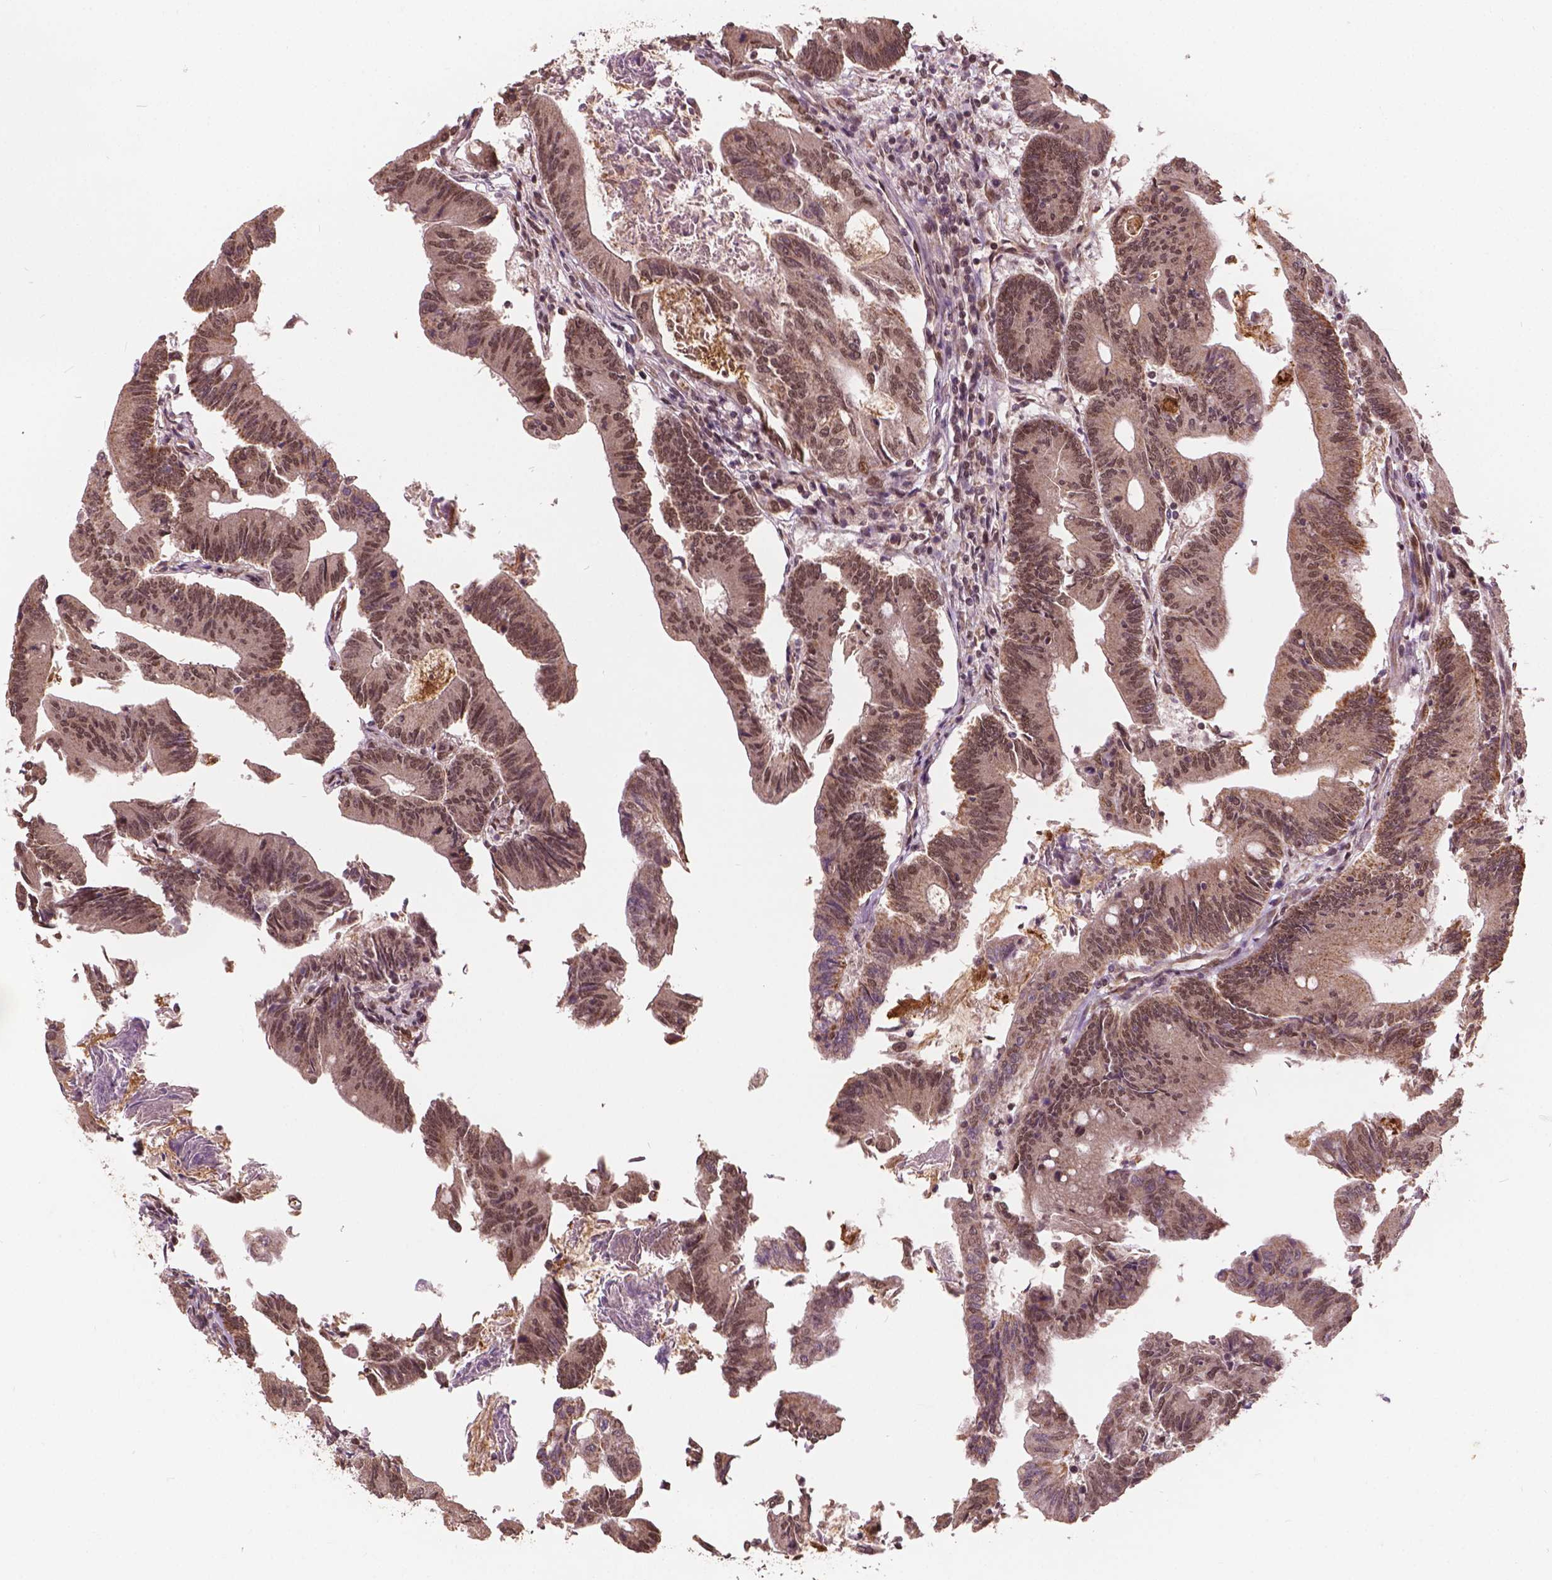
{"staining": {"intensity": "moderate", "quantity": ">75%", "location": "nuclear"}, "tissue": "colorectal cancer", "cell_type": "Tumor cells", "image_type": "cancer", "snomed": [{"axis": "morphology", "description": "Adenocarcinoma, NOS"}, {"axis": "topography", "description": "Colon"}], "caption": "A high-resolution image shows IHC staining of colorectal cancer (adenocarcinoma), which displays moderate nuclear expression in approximately >75% of tumor cells. (IHC, brightfield microscopy, high magnification).", "gene": "GPS2", "patient": {"sex": "female", "age": 70}}